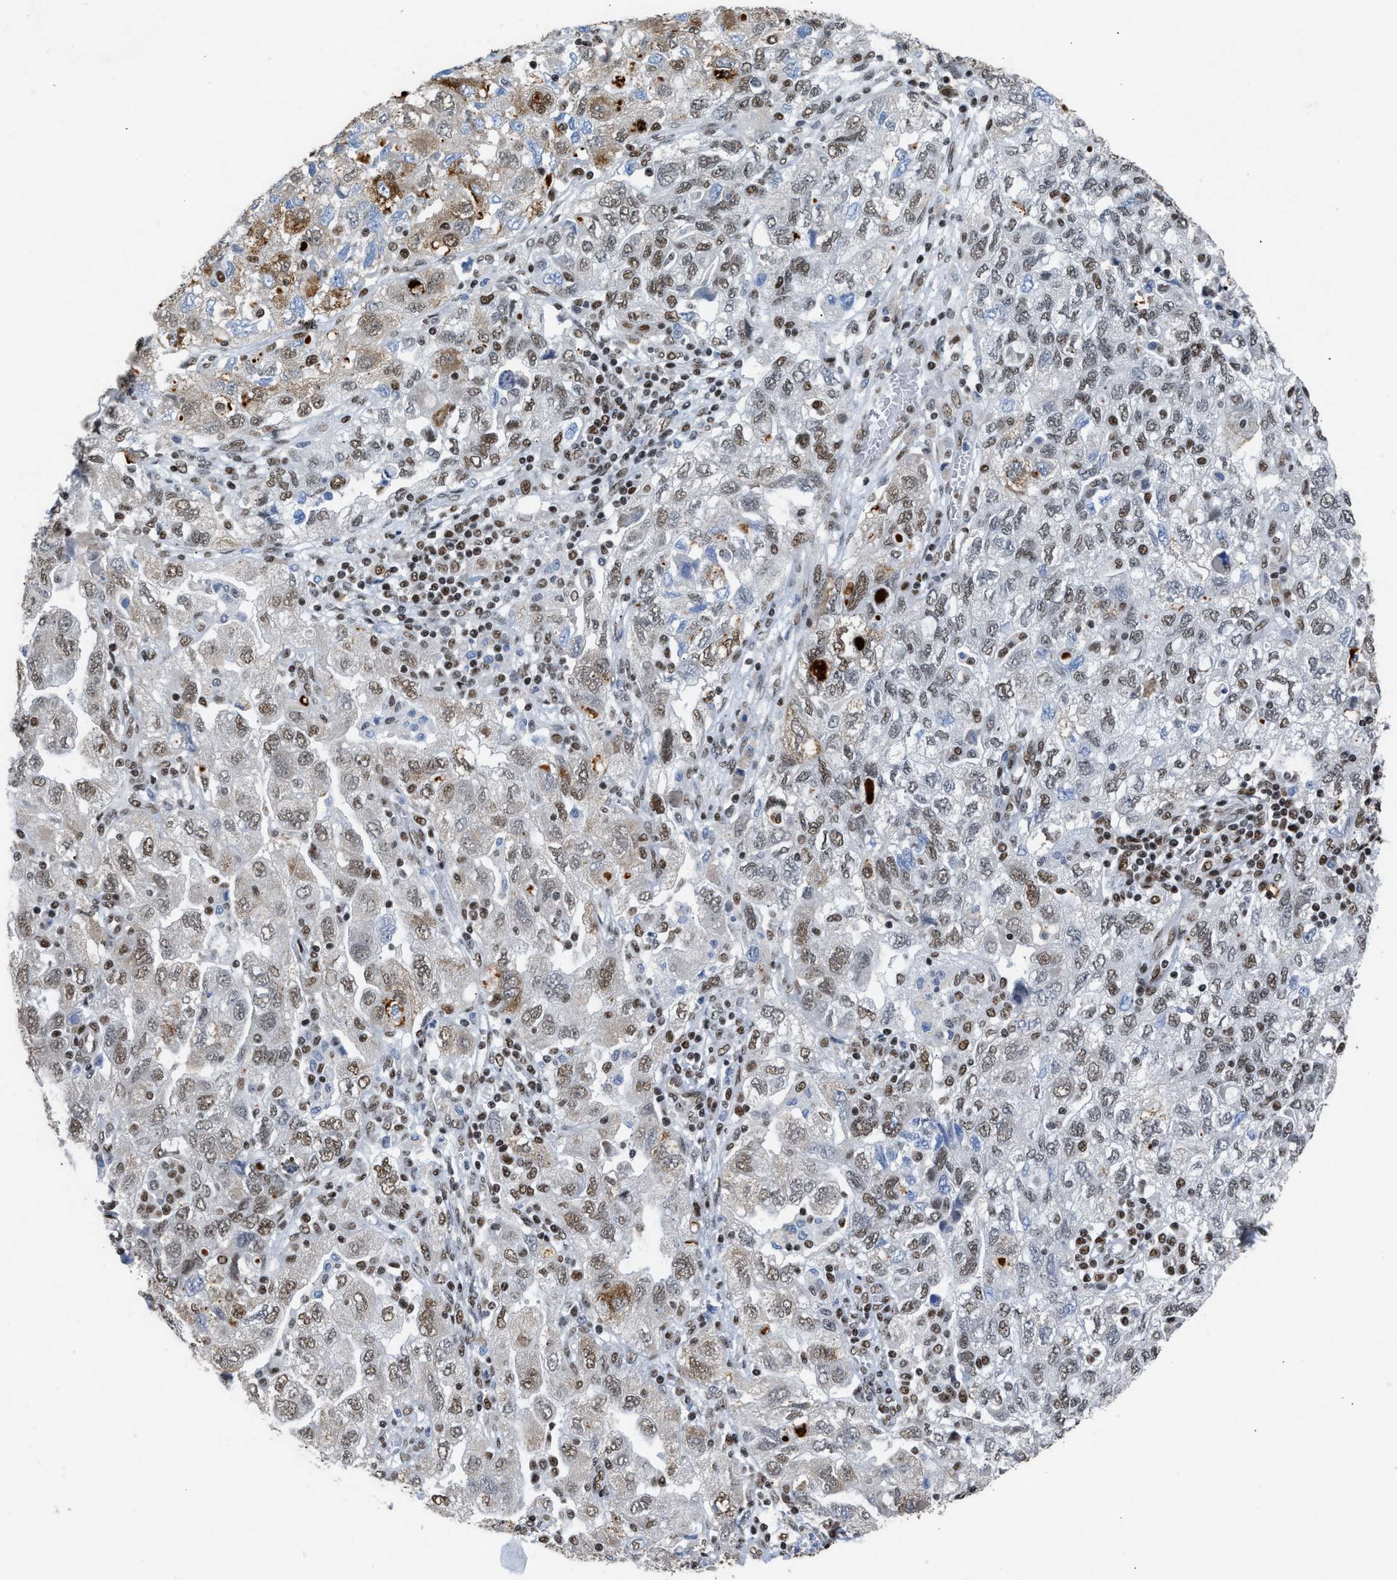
{"staining": {"intensity": "moderate", "quantity": ">75%", "location": "nuclear"}, "tissue": "ovarian cancer", "cell_type": "Tumor cells", "image_type": "cancer", "snomed": [{"axis": "morphology", "description": "Carcinoma, NOS"}, {"axis": "morphology", "description": "Cystadenocarcinoma, serous, NOS"}, {"axis": "topography", "description": "Ovary"}], "caption": "Tumor cells reveal medium levels of moderate nuclear expression in about >75% of cells in human ovarian cancer (serous cystadenocarcinoma).", "gene": "SCAF4", "patient": {"sex": "female", "age": 69}}